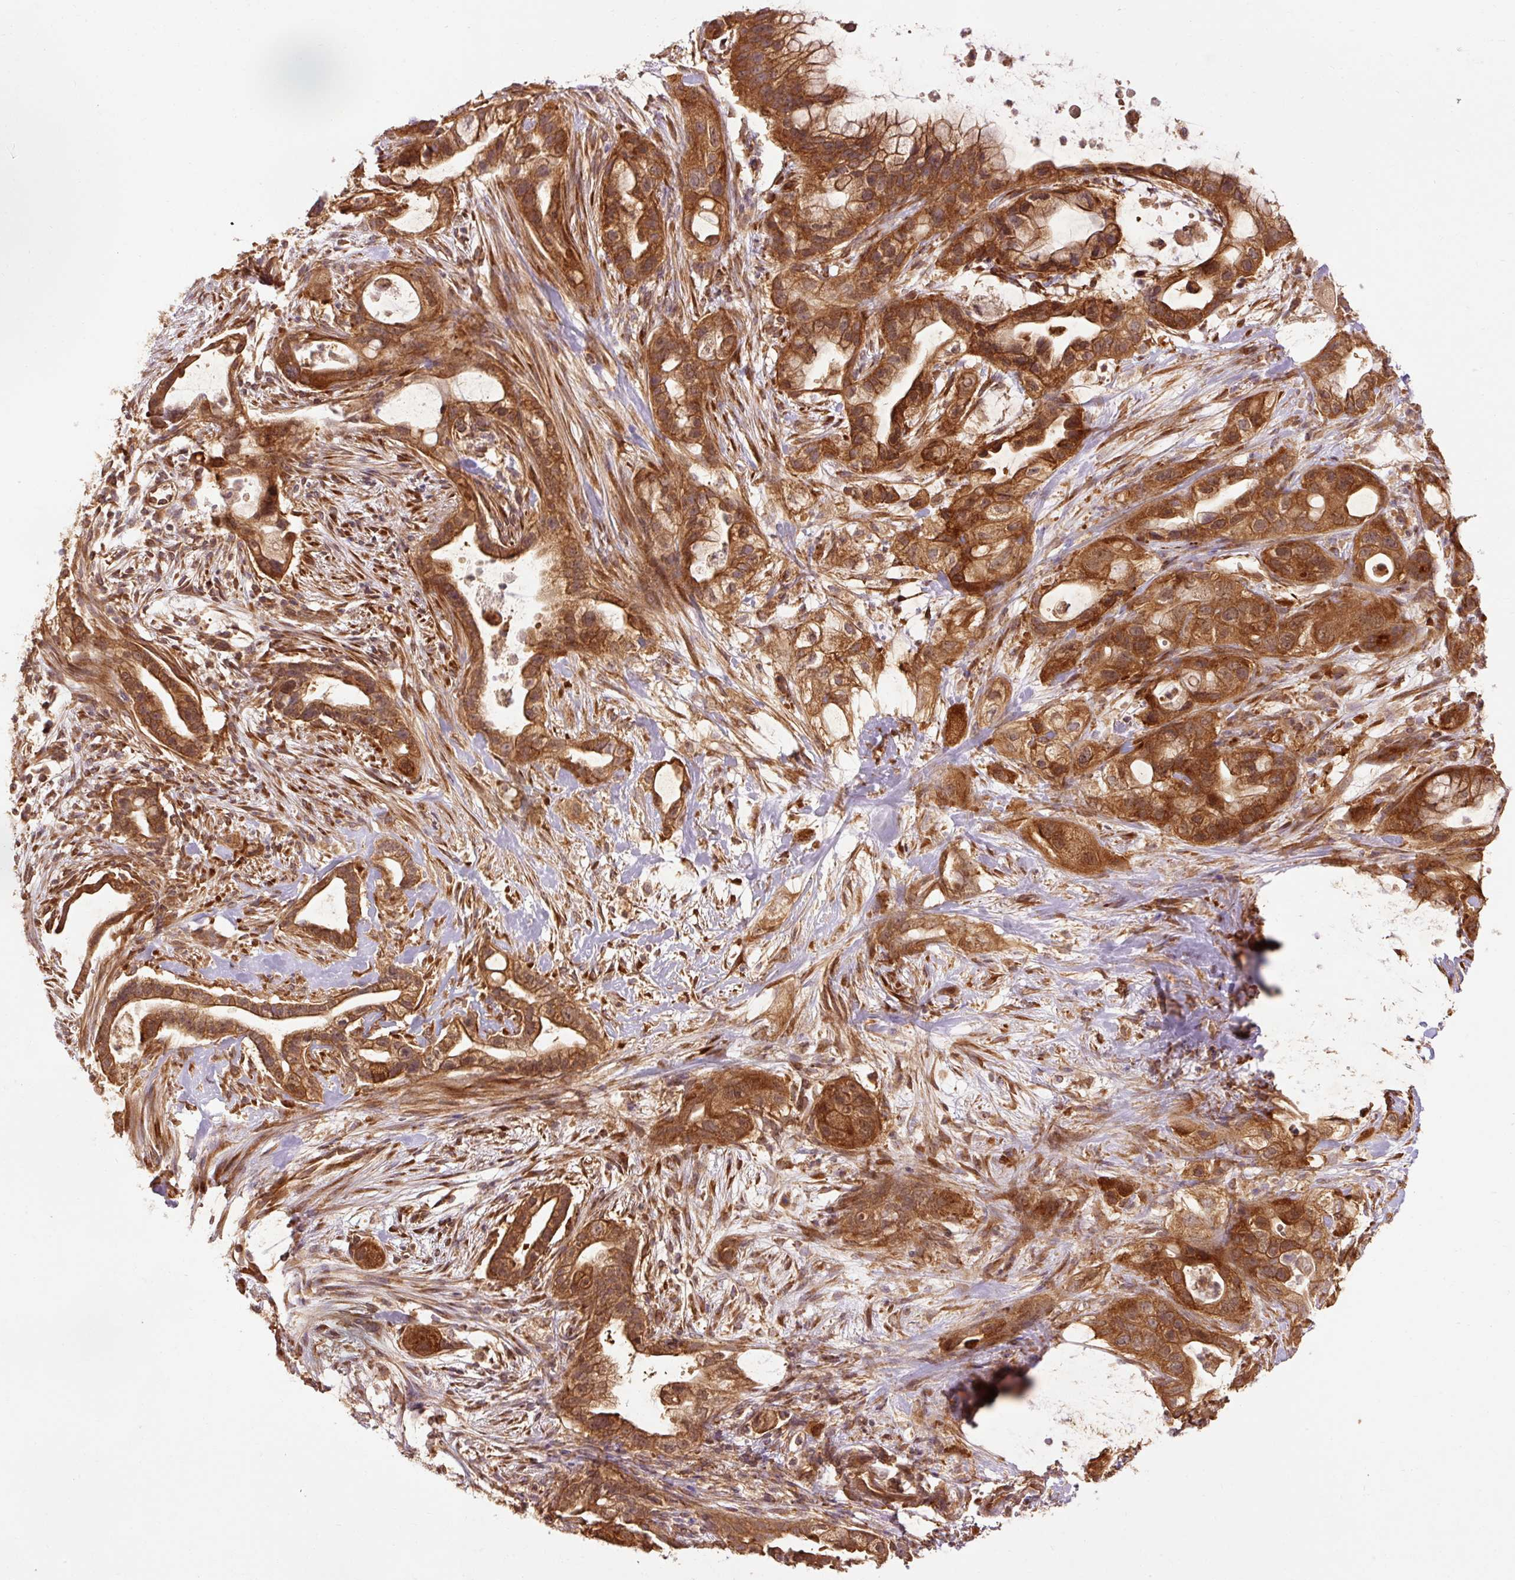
{"staining": {"intensity": "strong", "quantity": ">75%", "location": "cytoplasmic/membranous"}, "tissue": "pancreatic cancer", "cell_type": "Tumor cells", "image_type": "cancer", "snomed": [{"axis": "morphology", "description": "Adenocarcinoma, NOS"}, {"axis": "topography", "description": "Pancreas"}], "caption": "Immunohistochemical staining of human adenocarcinoma (pancreatic) displays high levels of strong cytoplasmic/membranous protein positivity in approximately >75% of tumor cells. The staining was performed using DAB, with brown indicating positive protein expression. Nuclei are stained blue with hematoxylin.", "gene": "PDAP1", "patient": {"sex": "male", "age": 44}}